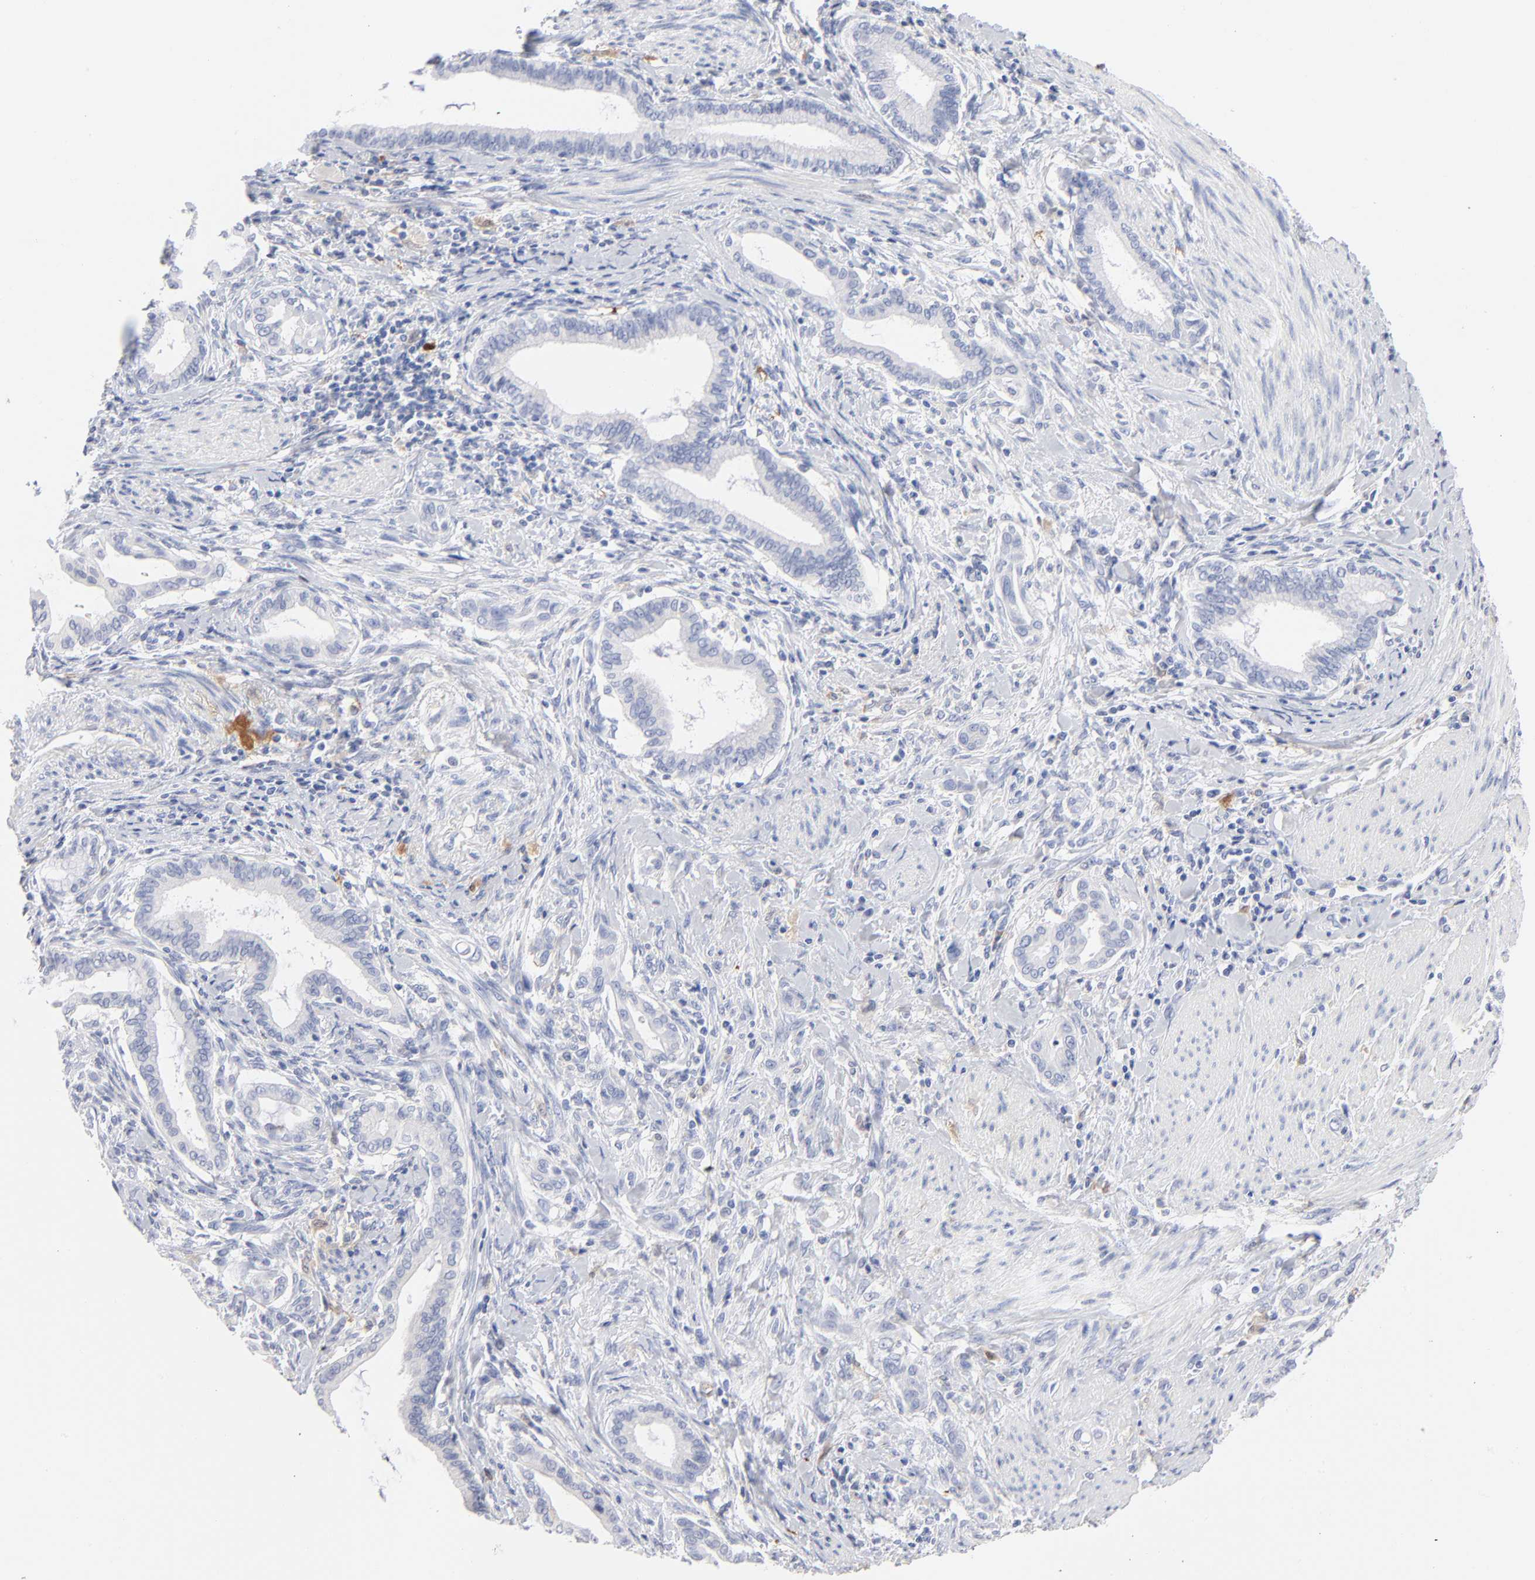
{"staining": {"intensity": "negative", "quantity": "none", "location": "none"}, "tissue": "pancreatic cancer", "cell_type": "Tumor cells", "image_type": "cancer", "snomed": [{"axis": "morphology", "description": "Adenocarcinoma, NOS"}, {"axis": "topography", "description": "Pancreas"}], "caption": "Micrograph shows no protein expression in tumor cells of pancreatic cancer tissue.", "gene": "IFIT2", "patient": {"sex": "female", "age": 64}}